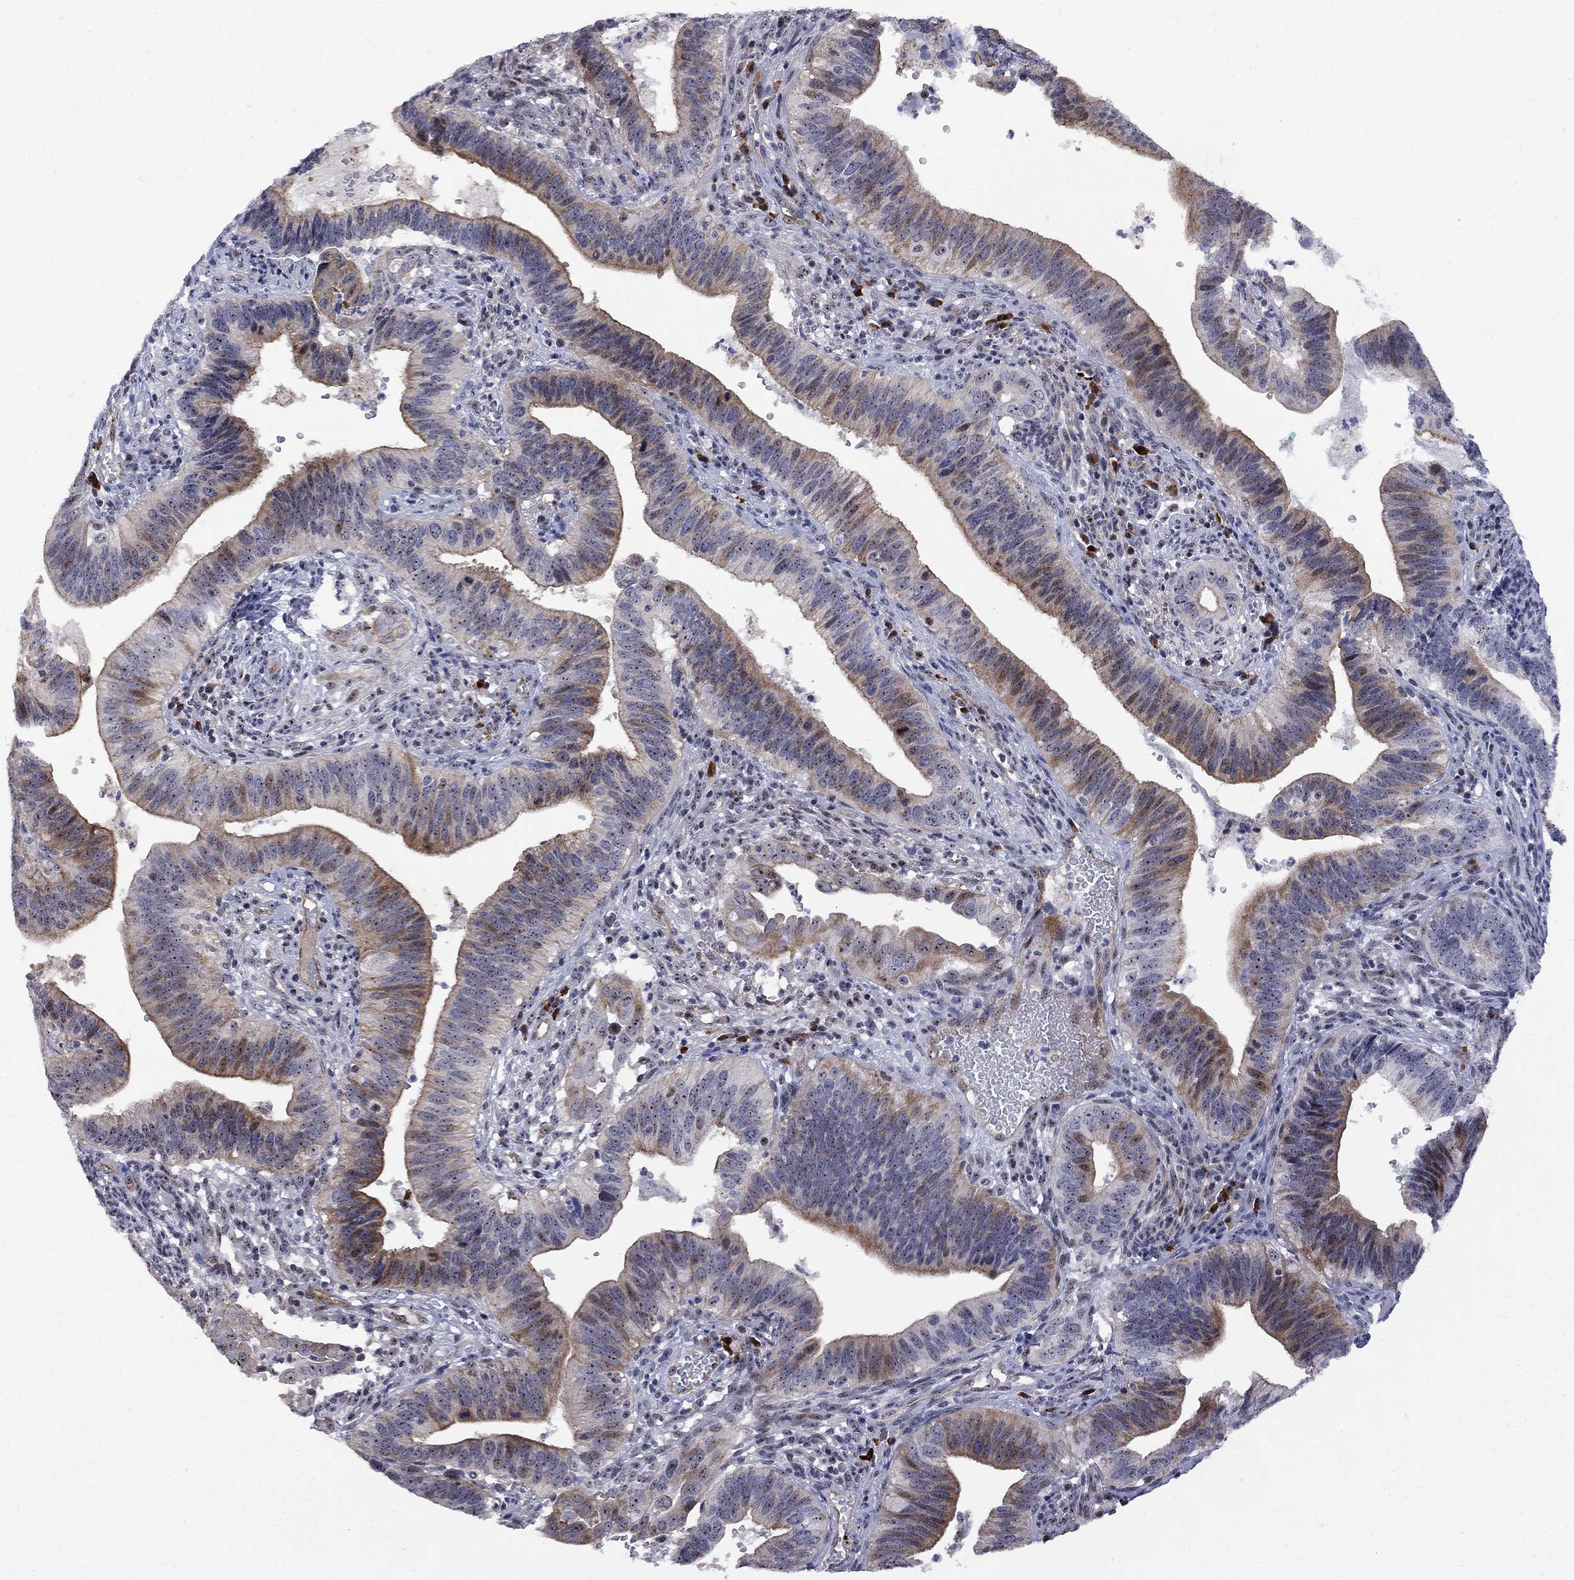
{"staining": {"intensity": "moderate", "quantity": "25%-75%", "location": "cytoplasmic/membranous"}, "tissue": "cervical cancer", "cell_type": "Tumor cells", "image_type": "cancer", "snomed": [{"axis": "morphology", "description": "Adenocarcinoma, NOS"}, {"axis": "topography", "description": "Cervix"}], "caption": "Immunohistochemical staining of human cervical cancer (adenocarcinoma) shows medium levels of moderate cytoplasmic/membranous expression in approximately 25%-75% of tumor cells.", "gene": "DHX33", "patient": {"sex": "female", "age": 42}}